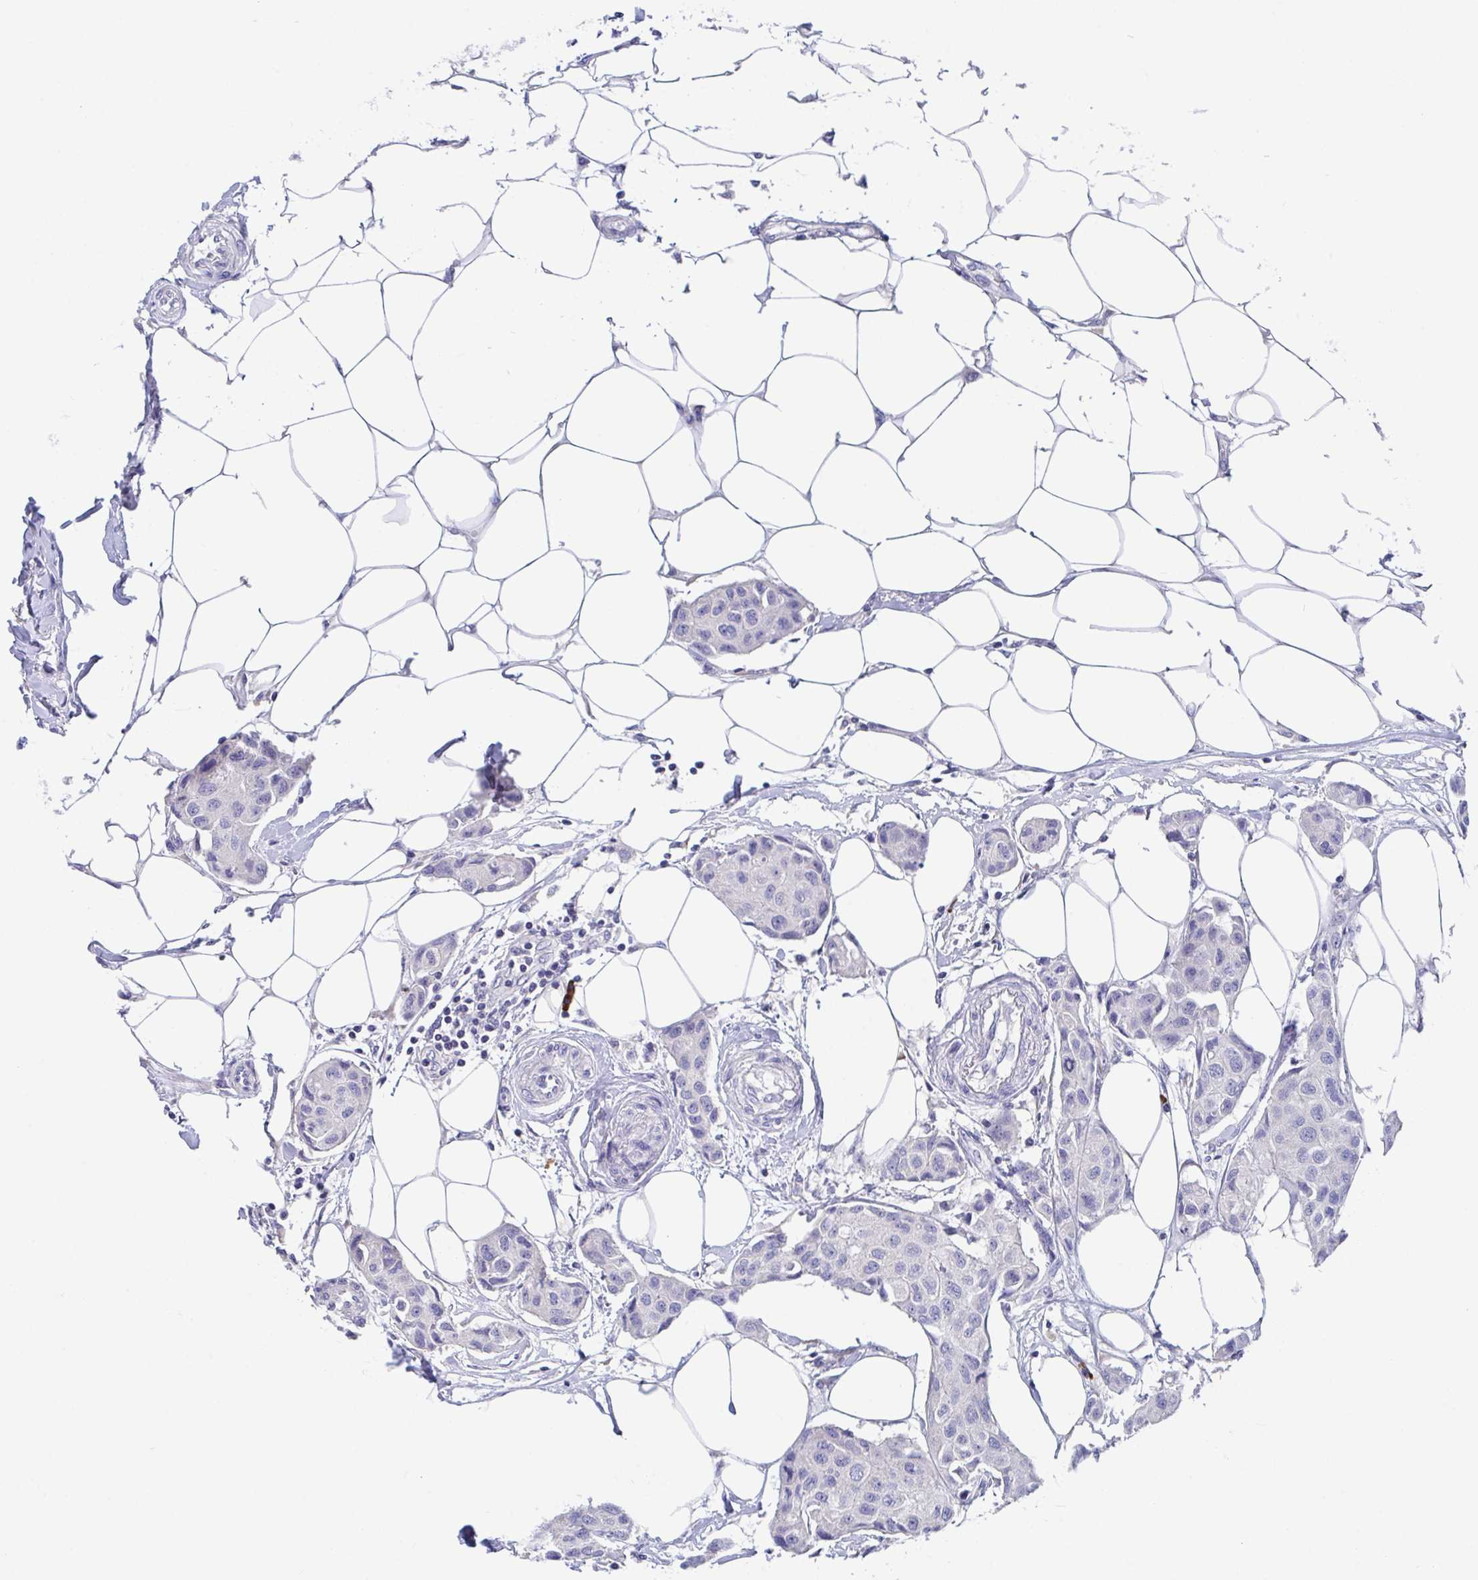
{"staining": {"intensity": "negative", "quantity": "none", "location": "none"}, "tissue": "breast cancer", "cell_type": "Tumor cells", "image_type": "cancer", "snomed": [{"axis": "morphology", "description": "Duct carcinoma"}, {"axis": "topography", "description": "Breast"}, {"axis": "topography", "description": "Lymph node"}], "caption": "Breast cancer was stained to show a protein in brown. There is no significant expression in tumor cells.", "gene": "LRRC58", "patient": {"sex": "female", "age": 80}}